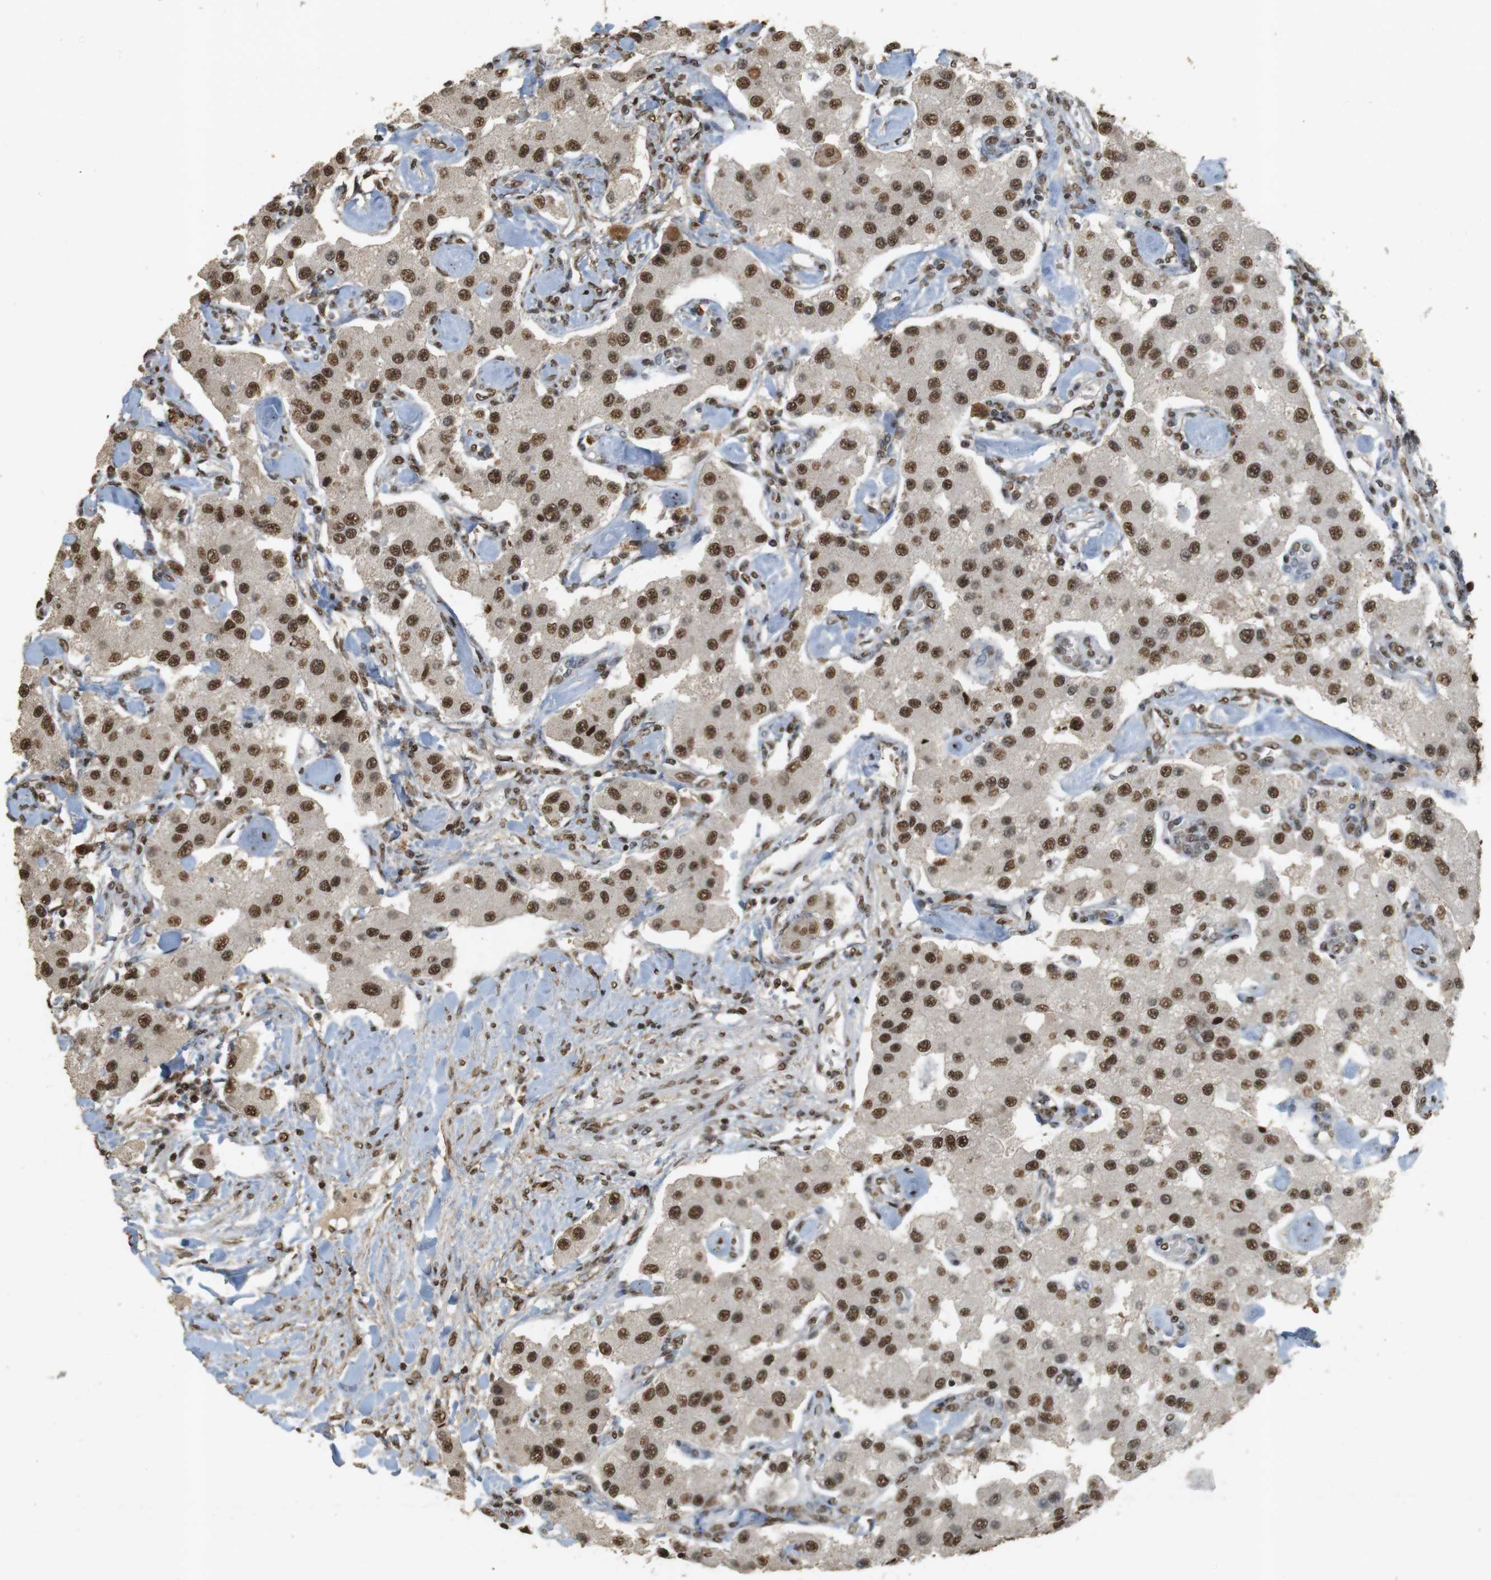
{"staining": {"intensity": "moderate", "quantity": ">75%", "location": "nuclear"}, "tissue": "carcinoid", "cell_type": "Tumor cells", "image_type": "cancer", "snomed": [{"axis": "morphology", "description": "Carcinoid, malignant, NOS"}, {"axis": "topography", "description": "Pancreas"}], "caption": "DAB (3,3'-diaminobenzidine) immunohistochemical staining of carcinoid reveals moderate nuclear protein expression in approximately >75% of tumor cells.", "gene": "GATA4", "patient": {"sex": "male", "age": 41}}